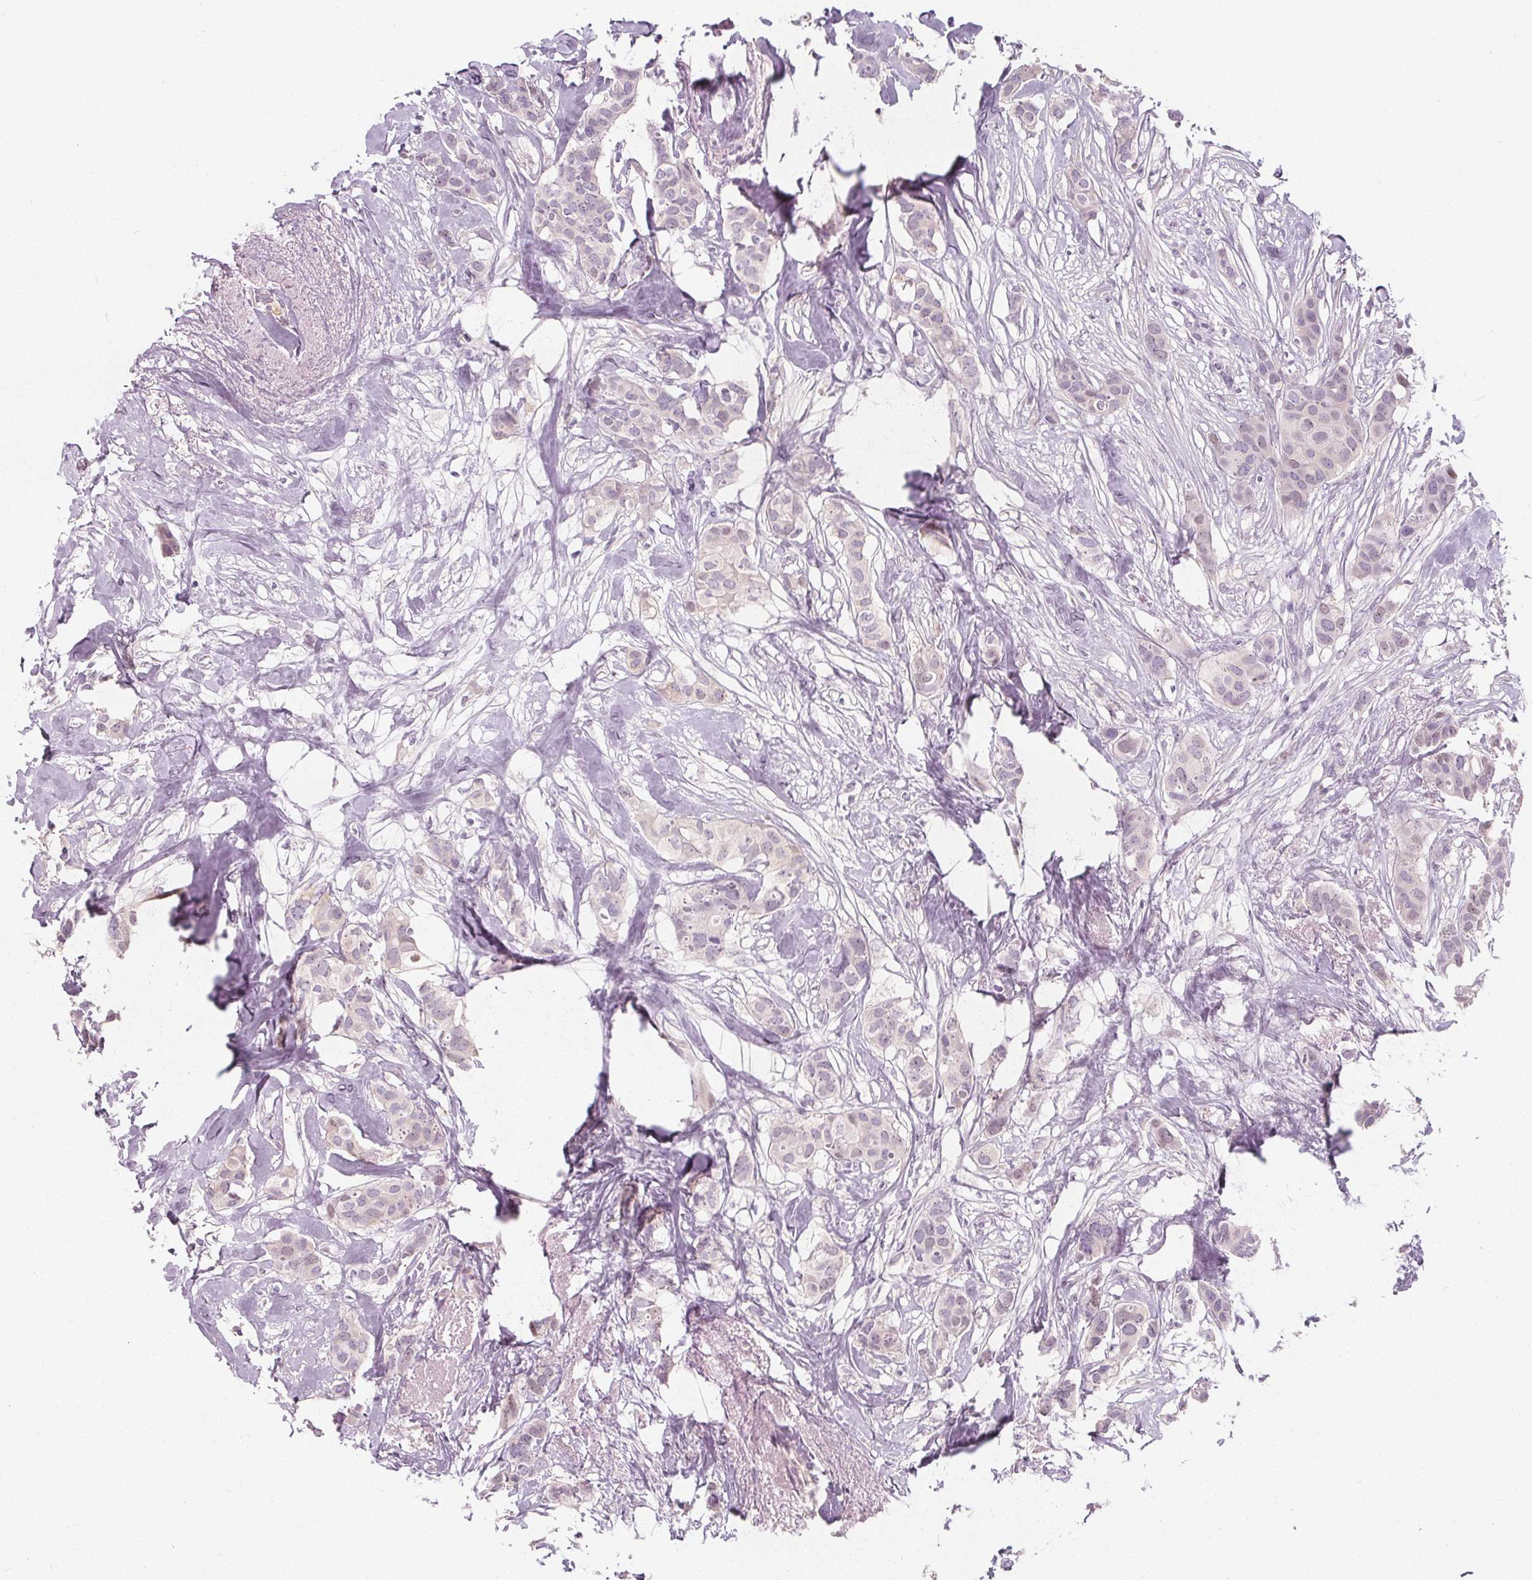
{"staining": {"intensity": "negative", "quantity": "none", "location": "none"}, "tissue": "breast cancer", "cell_type": "Tumor cells", "image_type": "cancer", "snomed": [{"axis": "morphology", "description": "Duct carcinoma"}, {"axis": "topography", "description": "Breast"}], "caption": "A high-resolution photomicrograph shows IHC staining of breast intraductal carcinoma, which reveals no significant expression in tumor cells. The staining is performed using DAB brown chromogen with nuclei counter-stained in using hematoxylin.", "gene": "UGP2", "patient": {"sex": "female", "age": 62}}